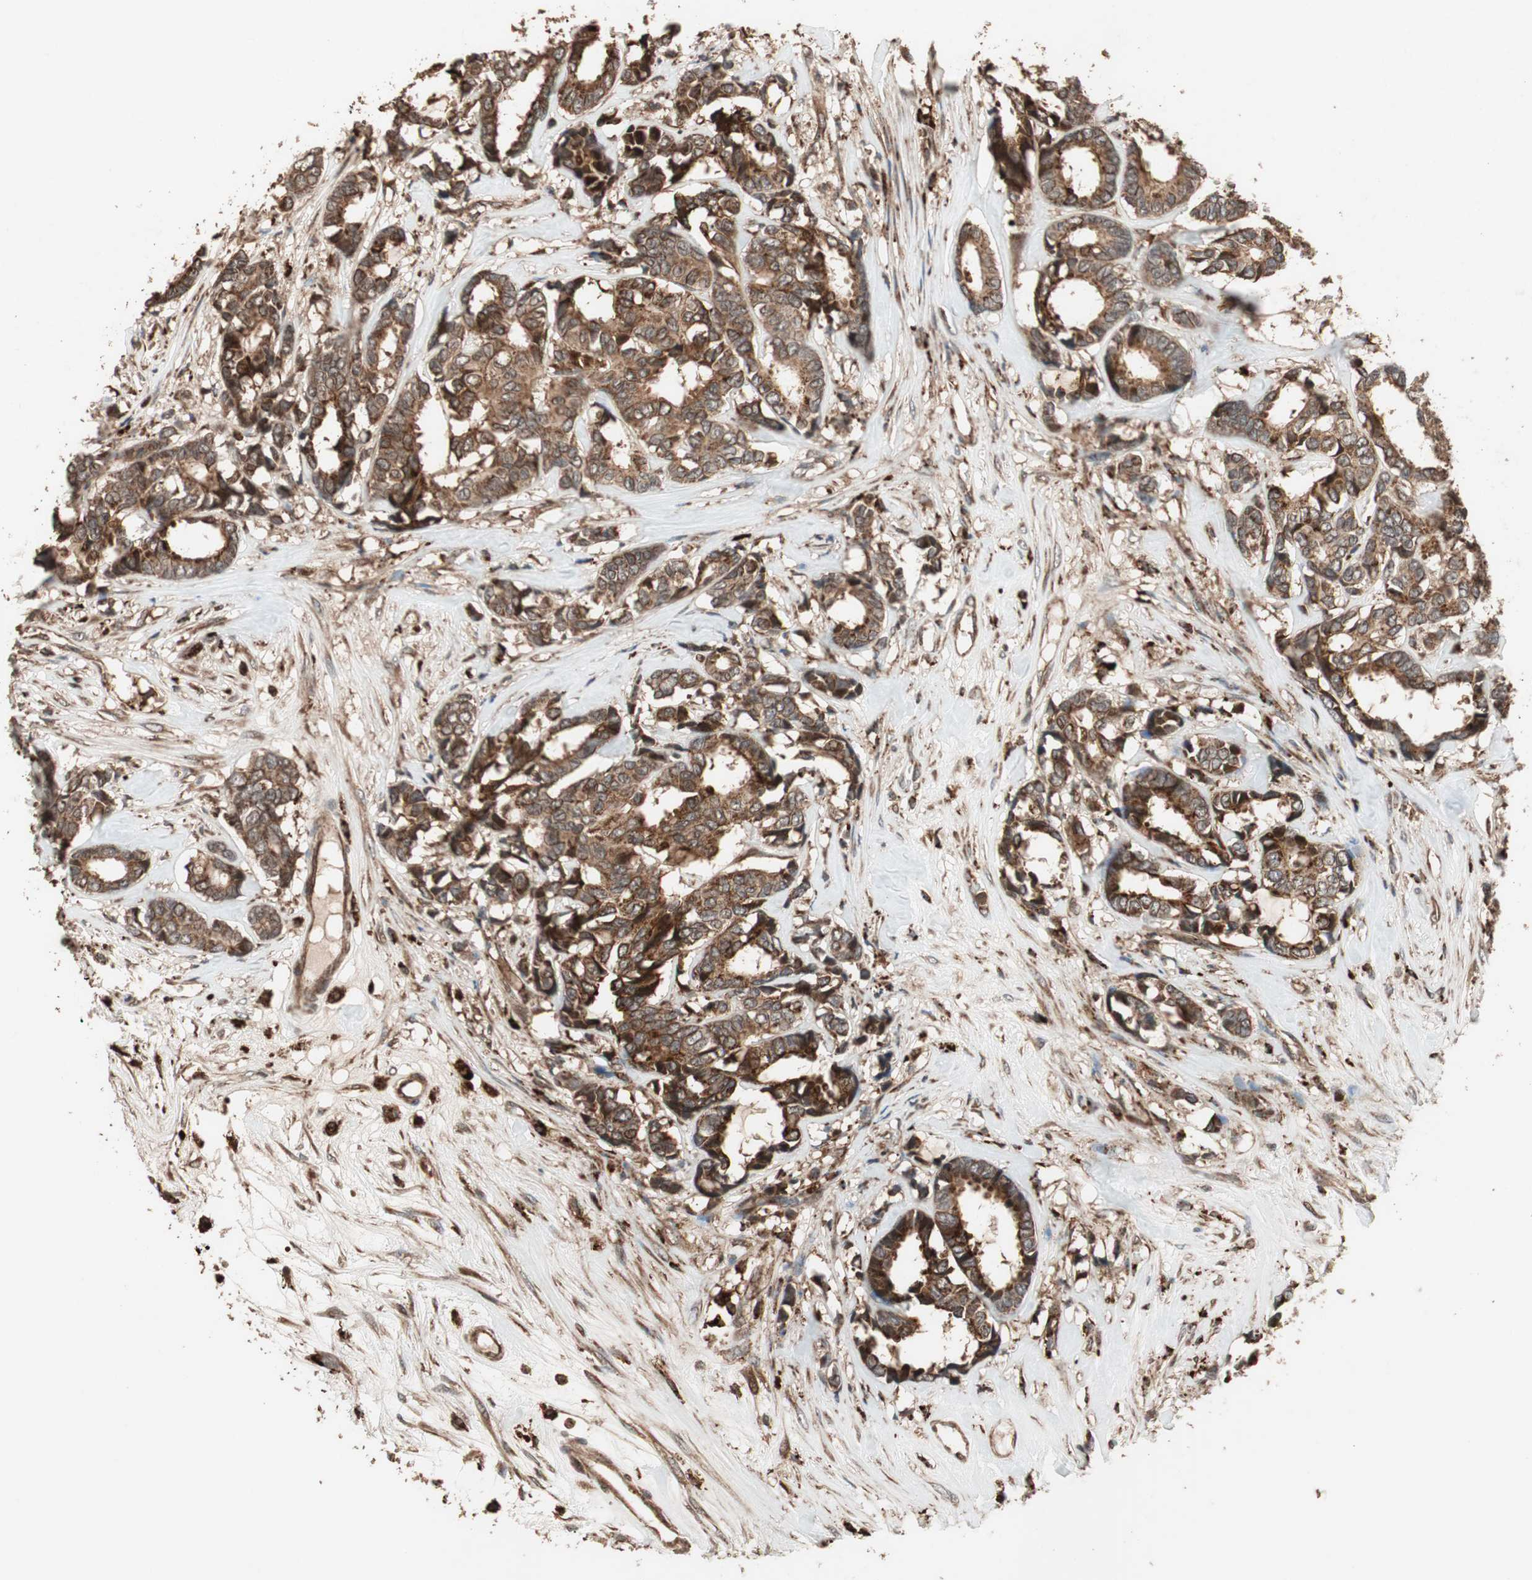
{"staining": {"intensity": "strong", "quantity": ">75%", "location": "cytoplasmic/membranous"}, "tissue": "breast cancer", "cell_type": "Tumor cells", "image_type": "cancer", "snomed": [{"axis": "morphology", "description": "Duct carcinoma"}, {"axis": "topography", "description": "Breast"}], "caption": "Breast cancer (invasive ductal carcinoma) stained for a protein displays strong cytoplasmic/membranous positivity in tumor cells. The staining was performed using DAB, with brown indicating positive protein expression. Nuclei are stained blue with hematoxylin.", "gene": "RAB1A", "patient": {"sex": "female", "age": 87}}